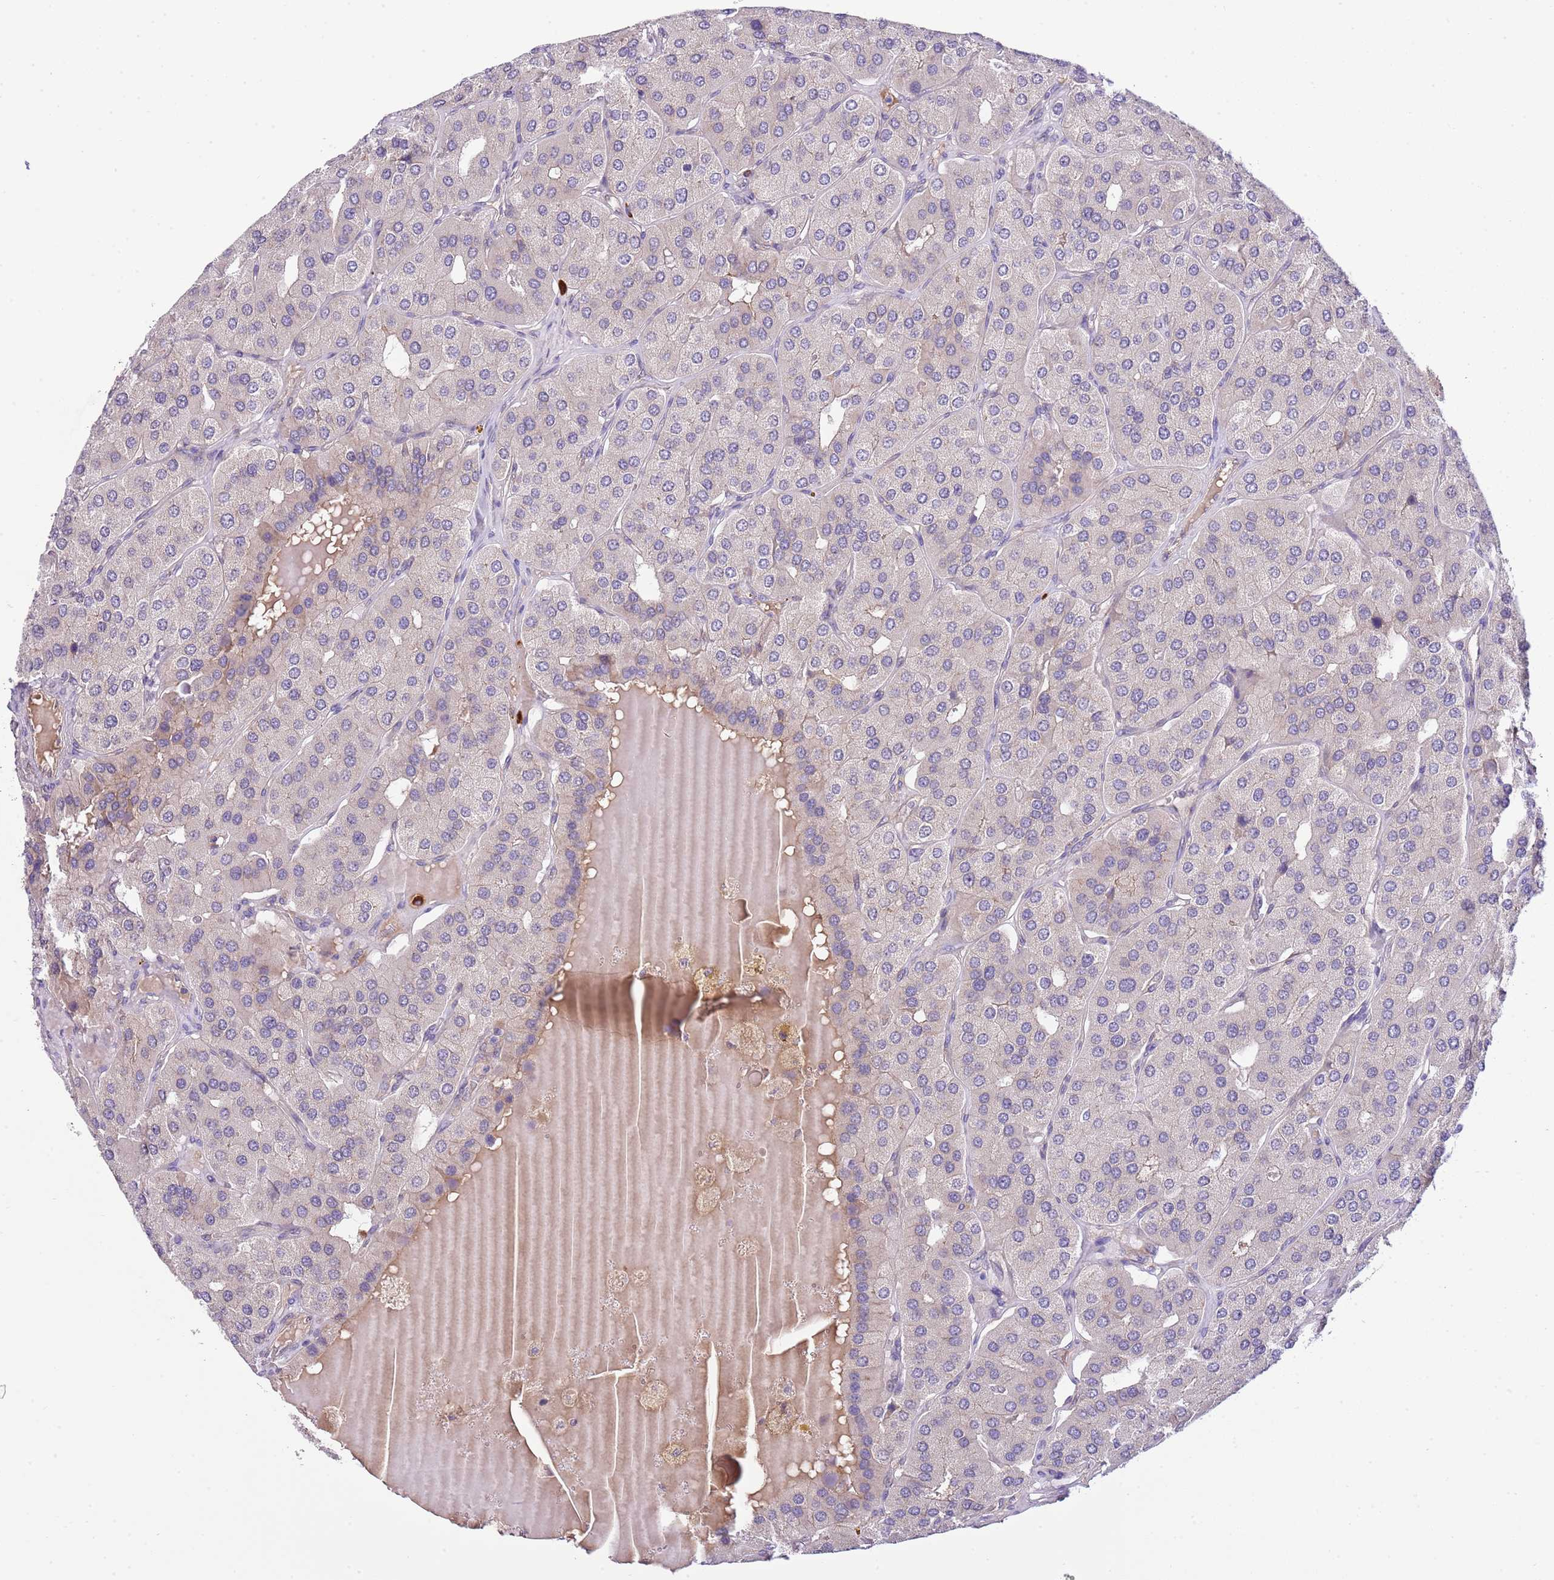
{"staining": {"intensity": "negative", "quantity": "none", "location": "none"}, "tissue": "parathyroid gland", "cell_type": "Glandular cells", "image_type": "normal", "snomed": [{"axis": "morphology", "description": "Normal tissue, NOS"}, {"axis": "morphology", "description": "Adenoma, NOS"}, {"axis": "topography", "description": "Parathyroid gland"}], "caption": "High power microscopy micrograph of an IHC histopathology image of benign parathyroid gland, revealing no significant expression in glandular cells. (DAB immunohistochemistry (IHC) visualized using brightfield microscopy, high magnification).", "gene": "DONSON", "patient": {"sex": "female", "age": 86}}